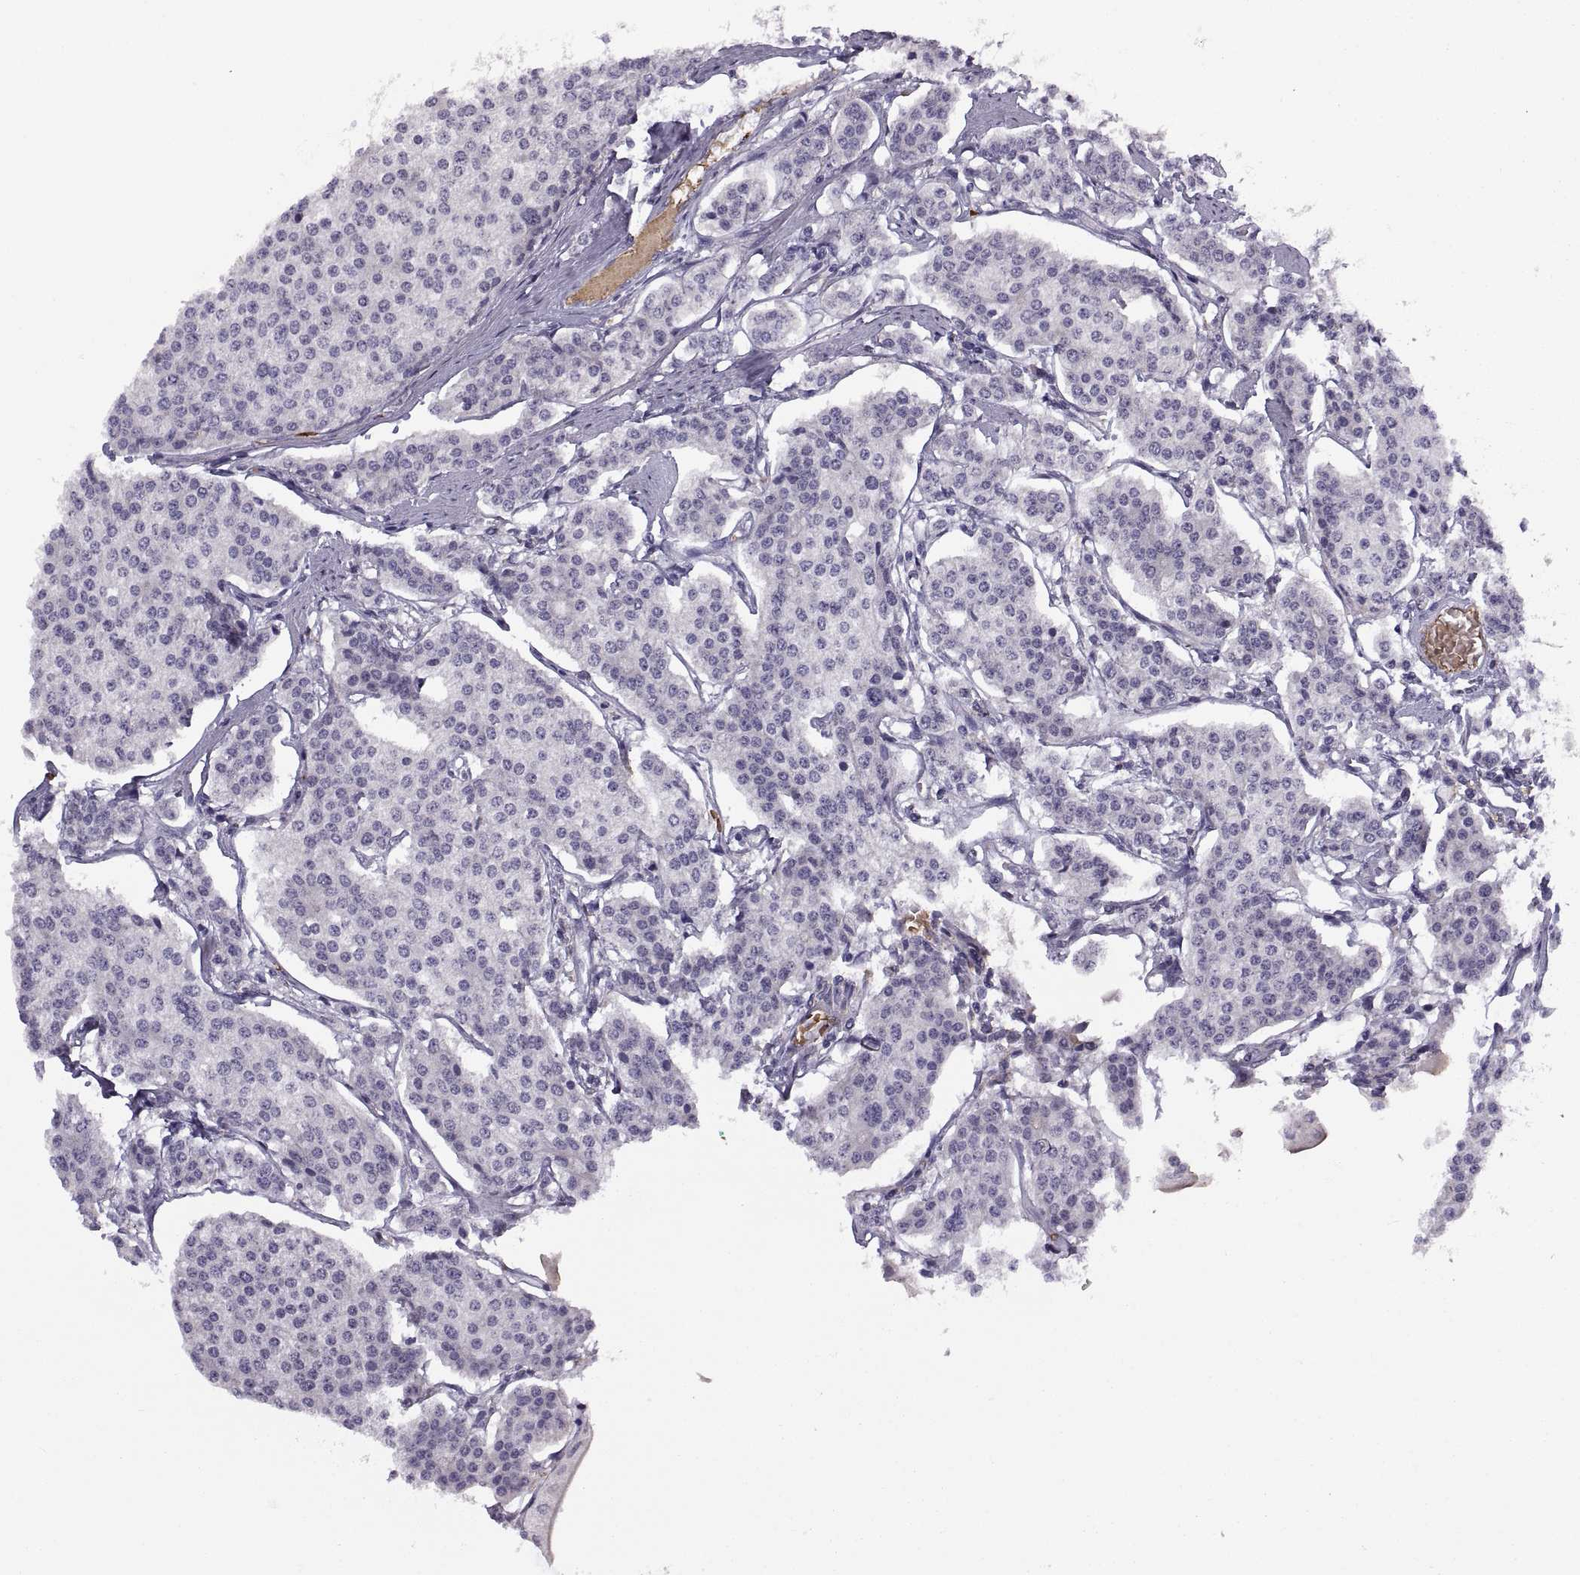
{"staining": {"intensity": "negative", "quantity": "none", "location": "none"}, "tissue": "carcinoid", "cell_type": "Tumor cells", "image_type": "cancer", "snomed": [{"axis": "morphology", "description": "Carcinoid, malignant, NOS"}, {"axis": "topography", "description": "Small intestine"}], "caption": "Tumor cells show no significant protein positivity in carcinoid.", "gene": "MEIOC", "patient": {"sex": "female", "age": 65}}